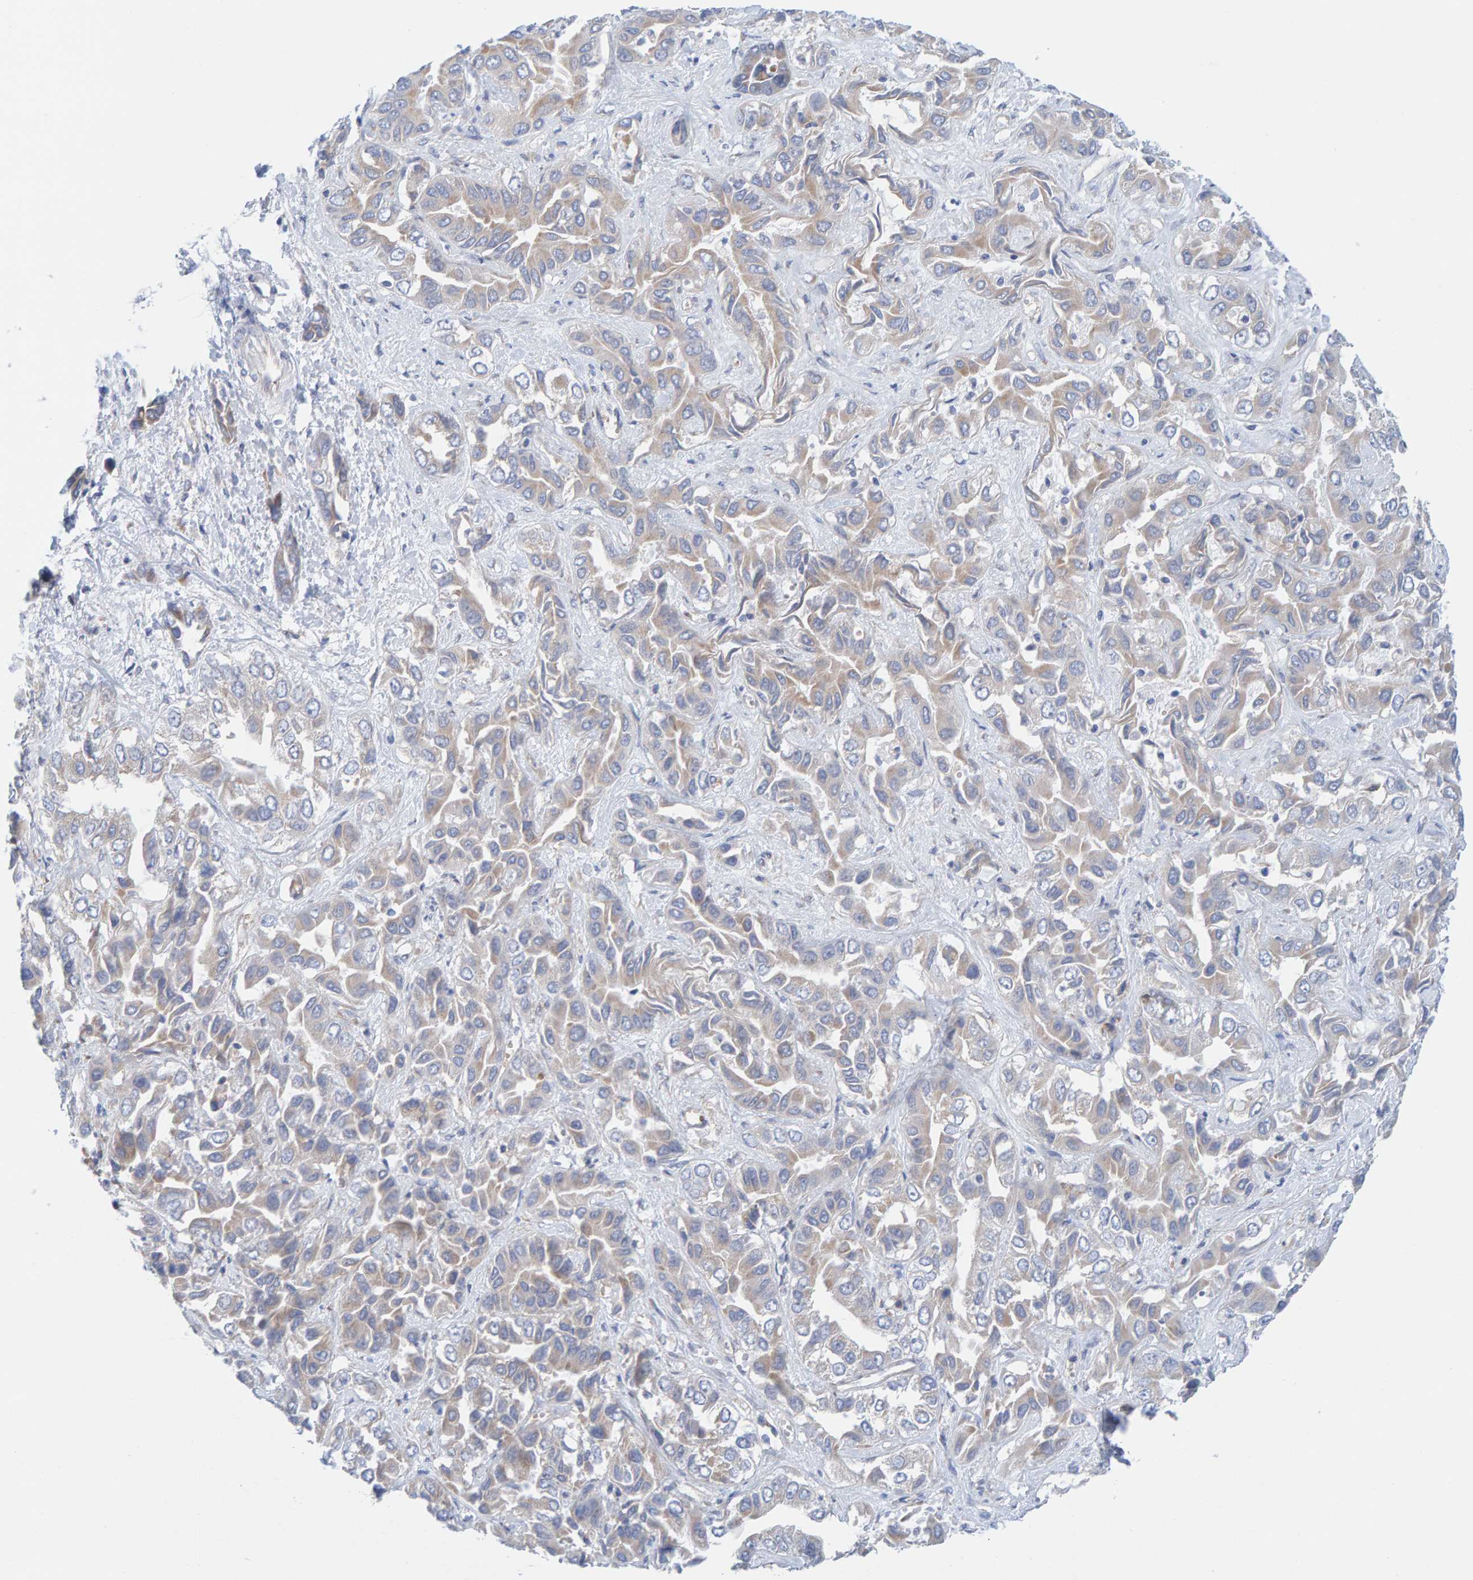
{"staining": {"intensity": "negative", "quantity": "none", "location": "none"}, "tissue": "liver cancer", "cell_type": "Tumor cells", "image_type": "cancer", "snomed": [{"axis": "morphology", "description": "Cholangiocarcinoma"}, {"axis": "topography", "description": "Liver"}], "caption": "Immunohistochemistry photomicrograph of human liver cancer (cholangiocarcinoma) stained for a protein (brown), which displays no staining in tumor cells. (DAB (3,3'-diaminobenzidine) IHC, high magnification).", "gene": "CDK5RAP3", "patient": {"sex": "female", "age": 52}}